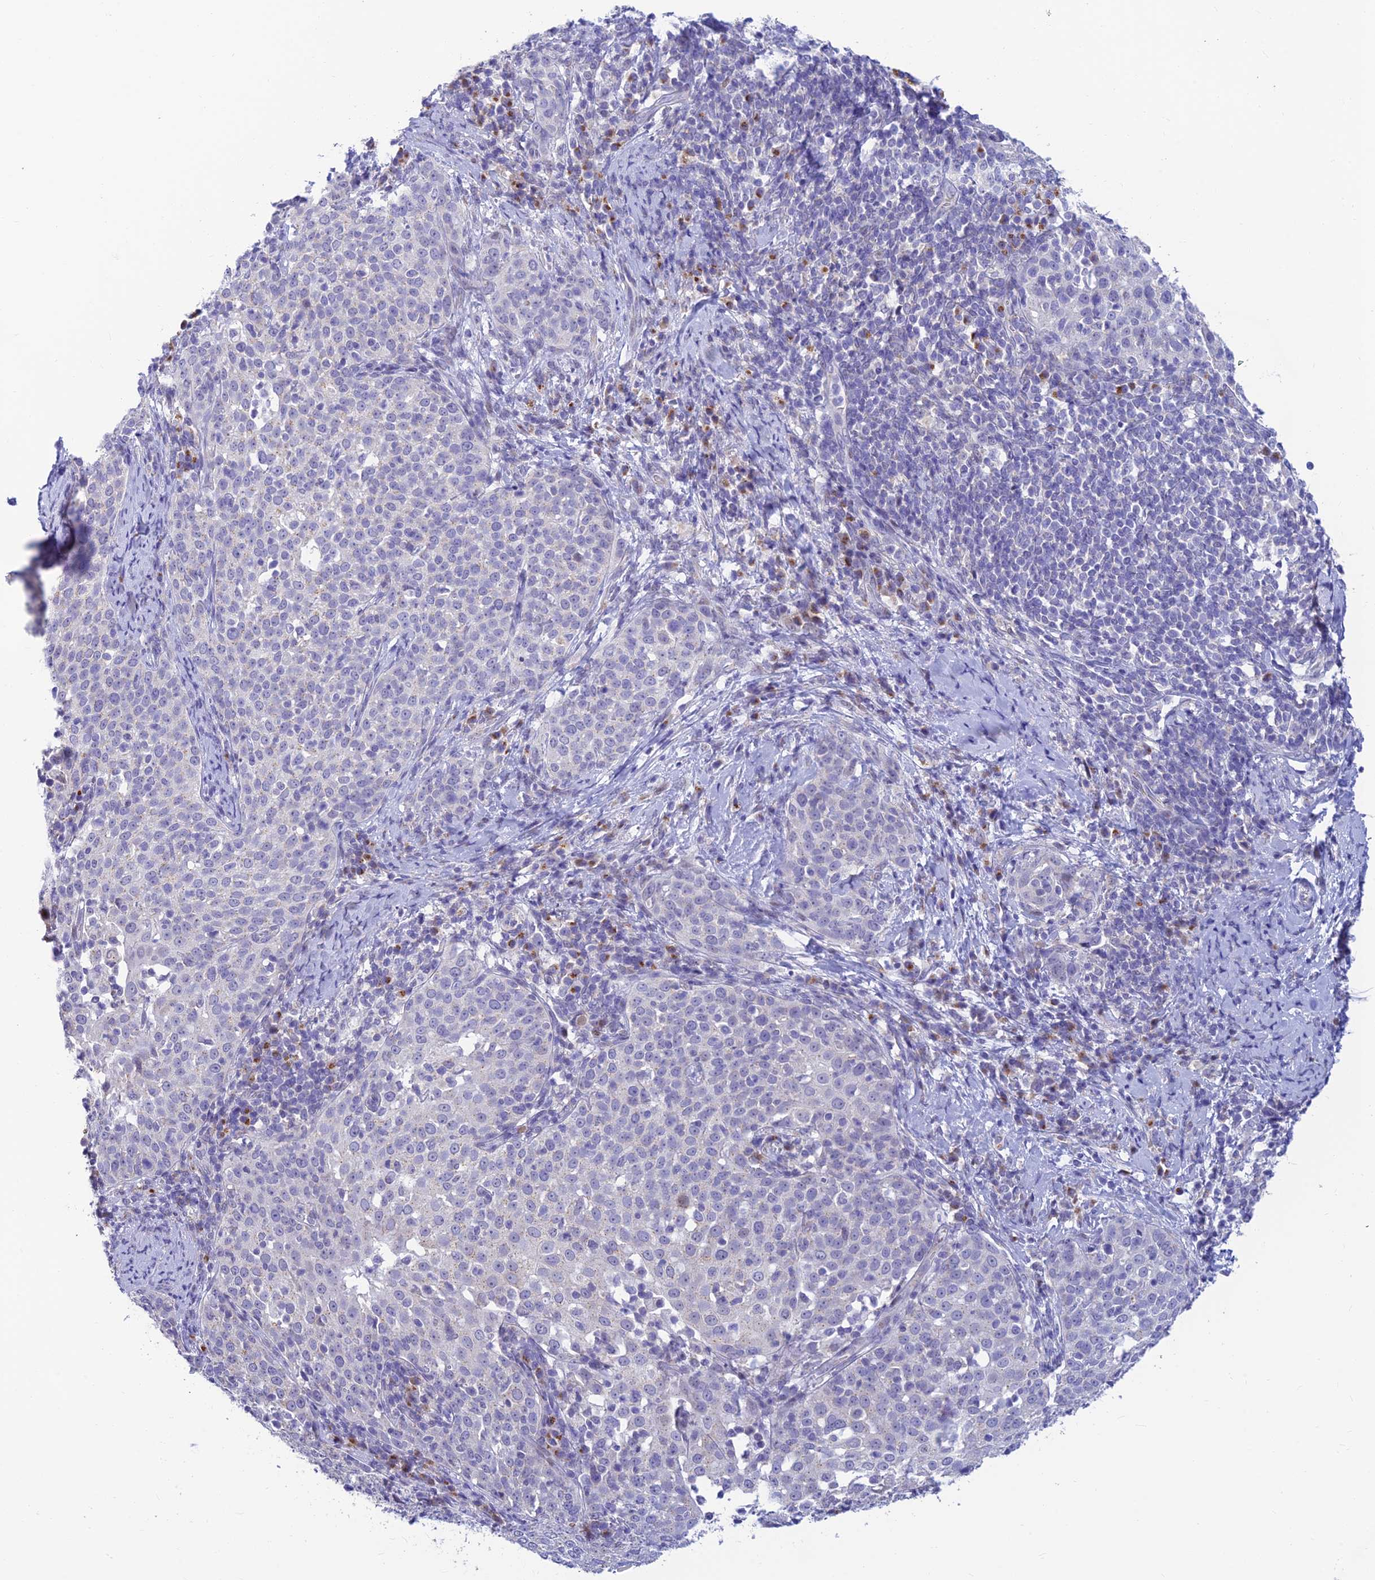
{"staining": {"intensity": "negative", "quantity": "none", "location": "none"}, "tissue": "cervical cancer", "cell_type": "Tumor cells", "image_type": "cancer", "snomed": [{"axis": "morphology", "description": "Squamous cell carcinoma, NOS"}, {"axis": "topography", "description": "Cervix"}], "caption": "Human cervical cancer stained for a protein using IHC shows no positivity in tumor cells.", "gene": "INKA1", "patient": {"sex": "female", "age": 57}}